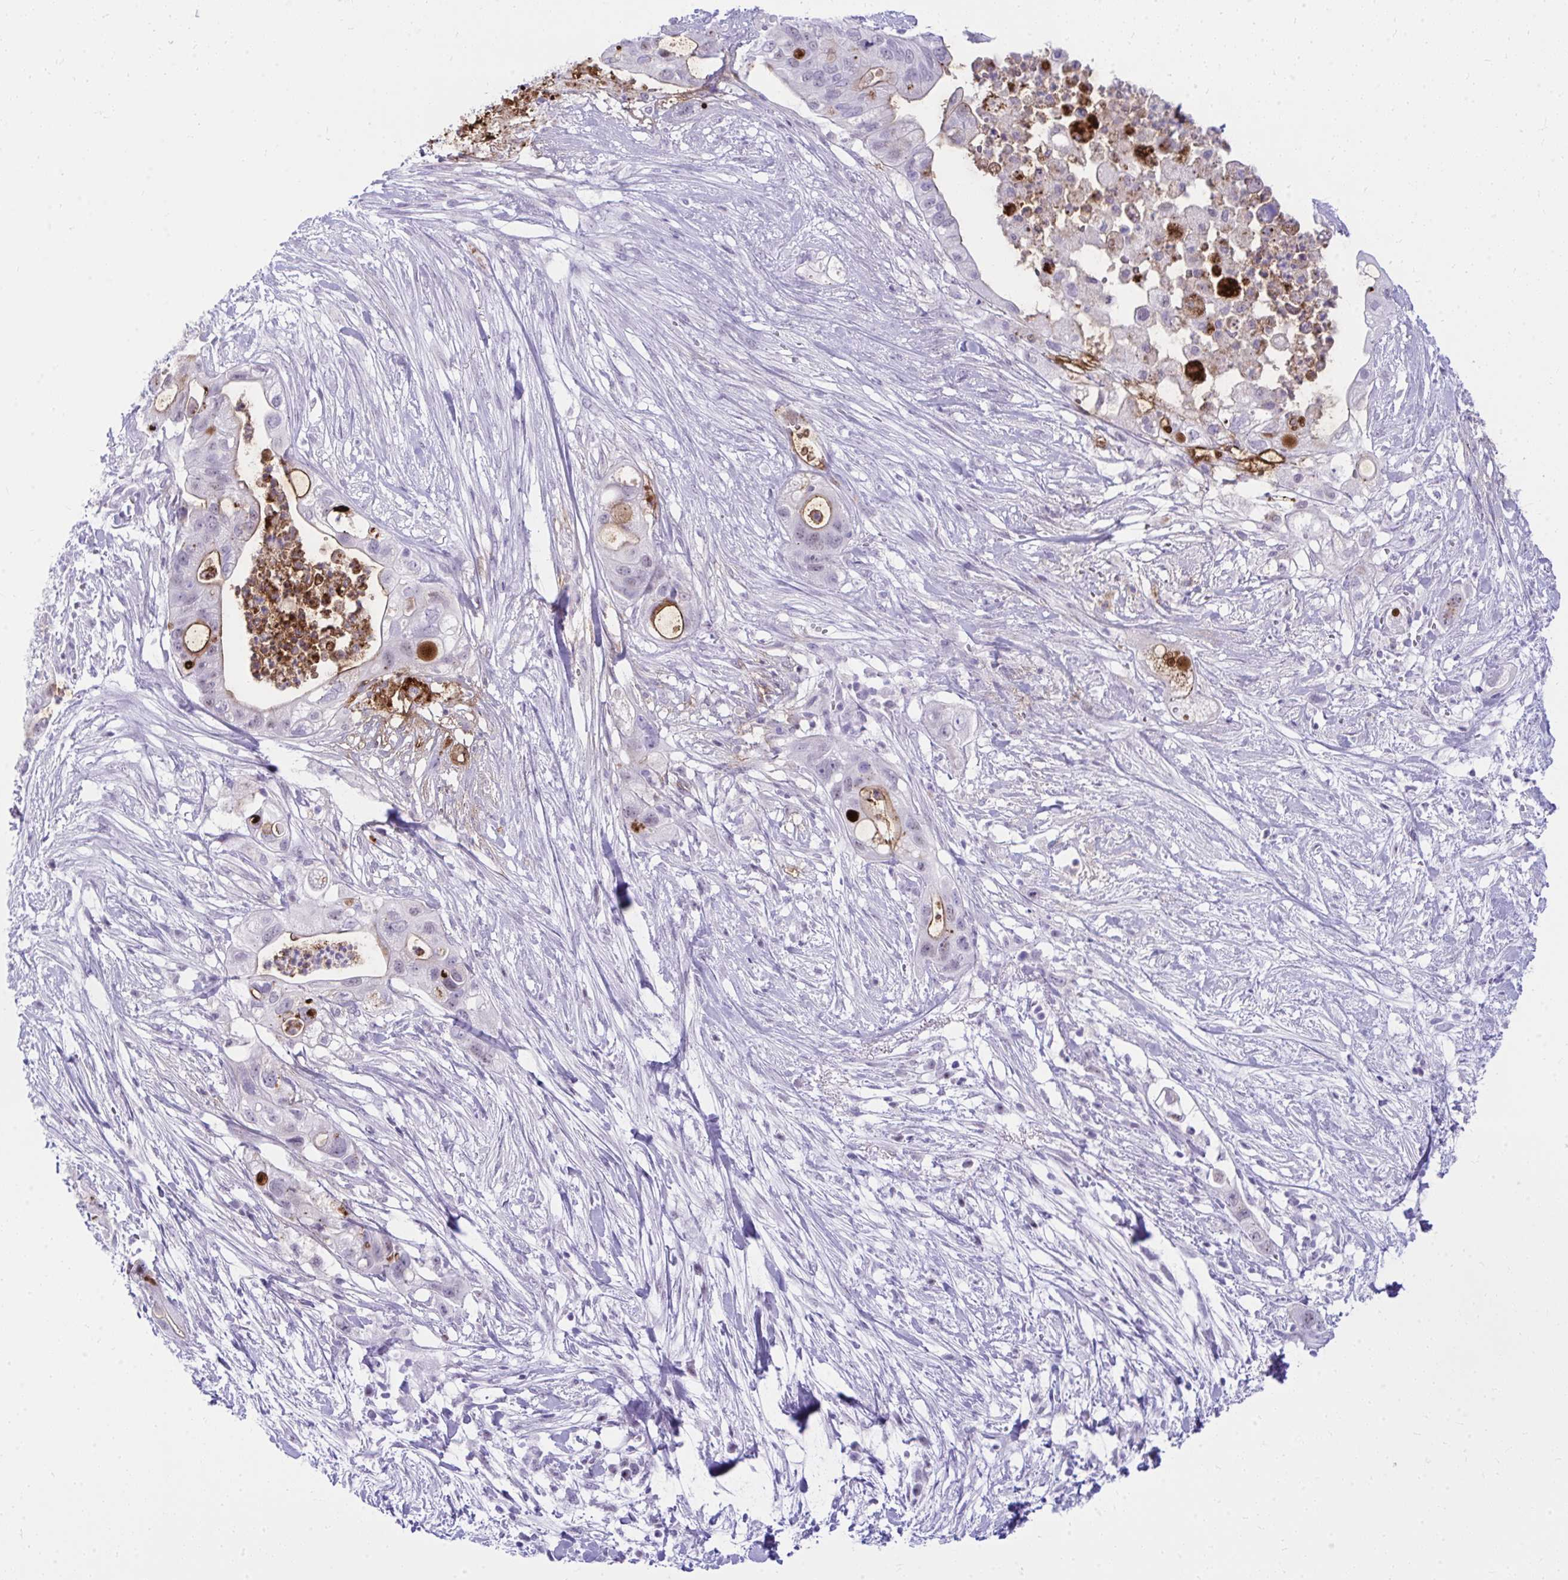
{"staining": {"intensity": "moderate", "quantity": "<25%", "location": "cytoplasmic/membranous"}, "tissue": "pancreatic cancer", "cell_type": "Tumor cells", "image_type": "cancer", "snomed": [{"axis": "morphology", "description": "Adenocarcinoma, NOS"}, {"axis": "topography", "description": "Pancreas"}], "caption": "Immunohistochemistry photomicrograph of human adenocarcinoma (pancreatic) stained for a protein (brown), which demonstrates low levels of moderate cytoplasmic/membranous expression in approximately <25% of tumor cells.", "gene": "OR5F1", "patient": {"sex": "female", "age": 72}}